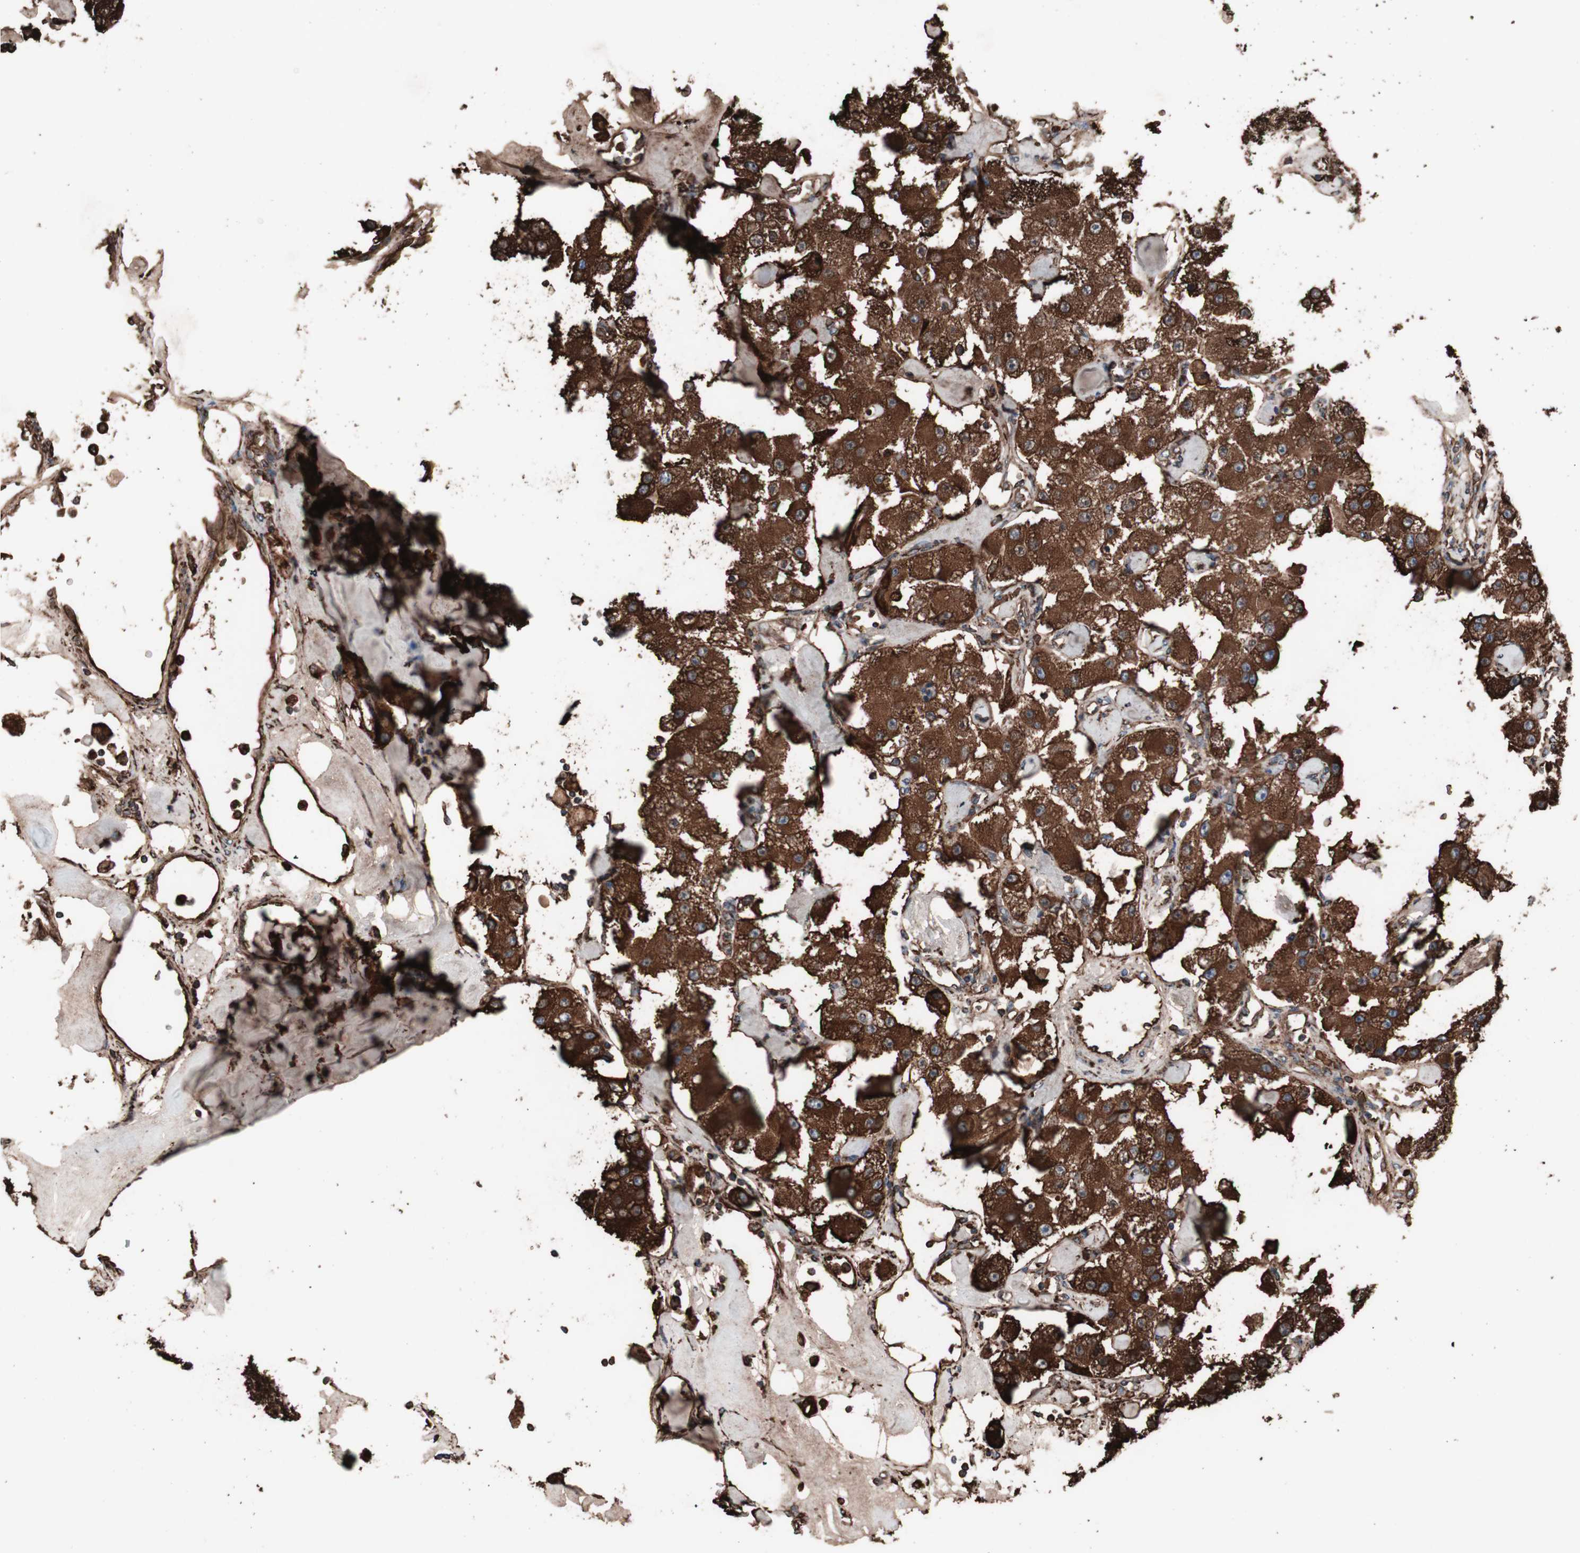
{"staining": {"intensity": "strong", "quantity": ">75%", "location": "cytoplasmic/membranous"}, "tissue": "carcinoid", "cell_type": "Tumor cells", "image_type": "cancer", "snomed": [{"axis": "morphology", "description": "Carcinoid, malignant, NOS"}, {"axis": "topography", "description": "Pancreas"}], "caption": "This histopathology image reveals carcinoid (malignant) stained with immunohistochemistry to label a protein in brown. The cytoplasmic/membranous of tumor cells show strong positivity for the protein. Nuclei are counter-stained blue.", "gene": "HSP90B1", "patient": {"sex": "male", "age": 41}}